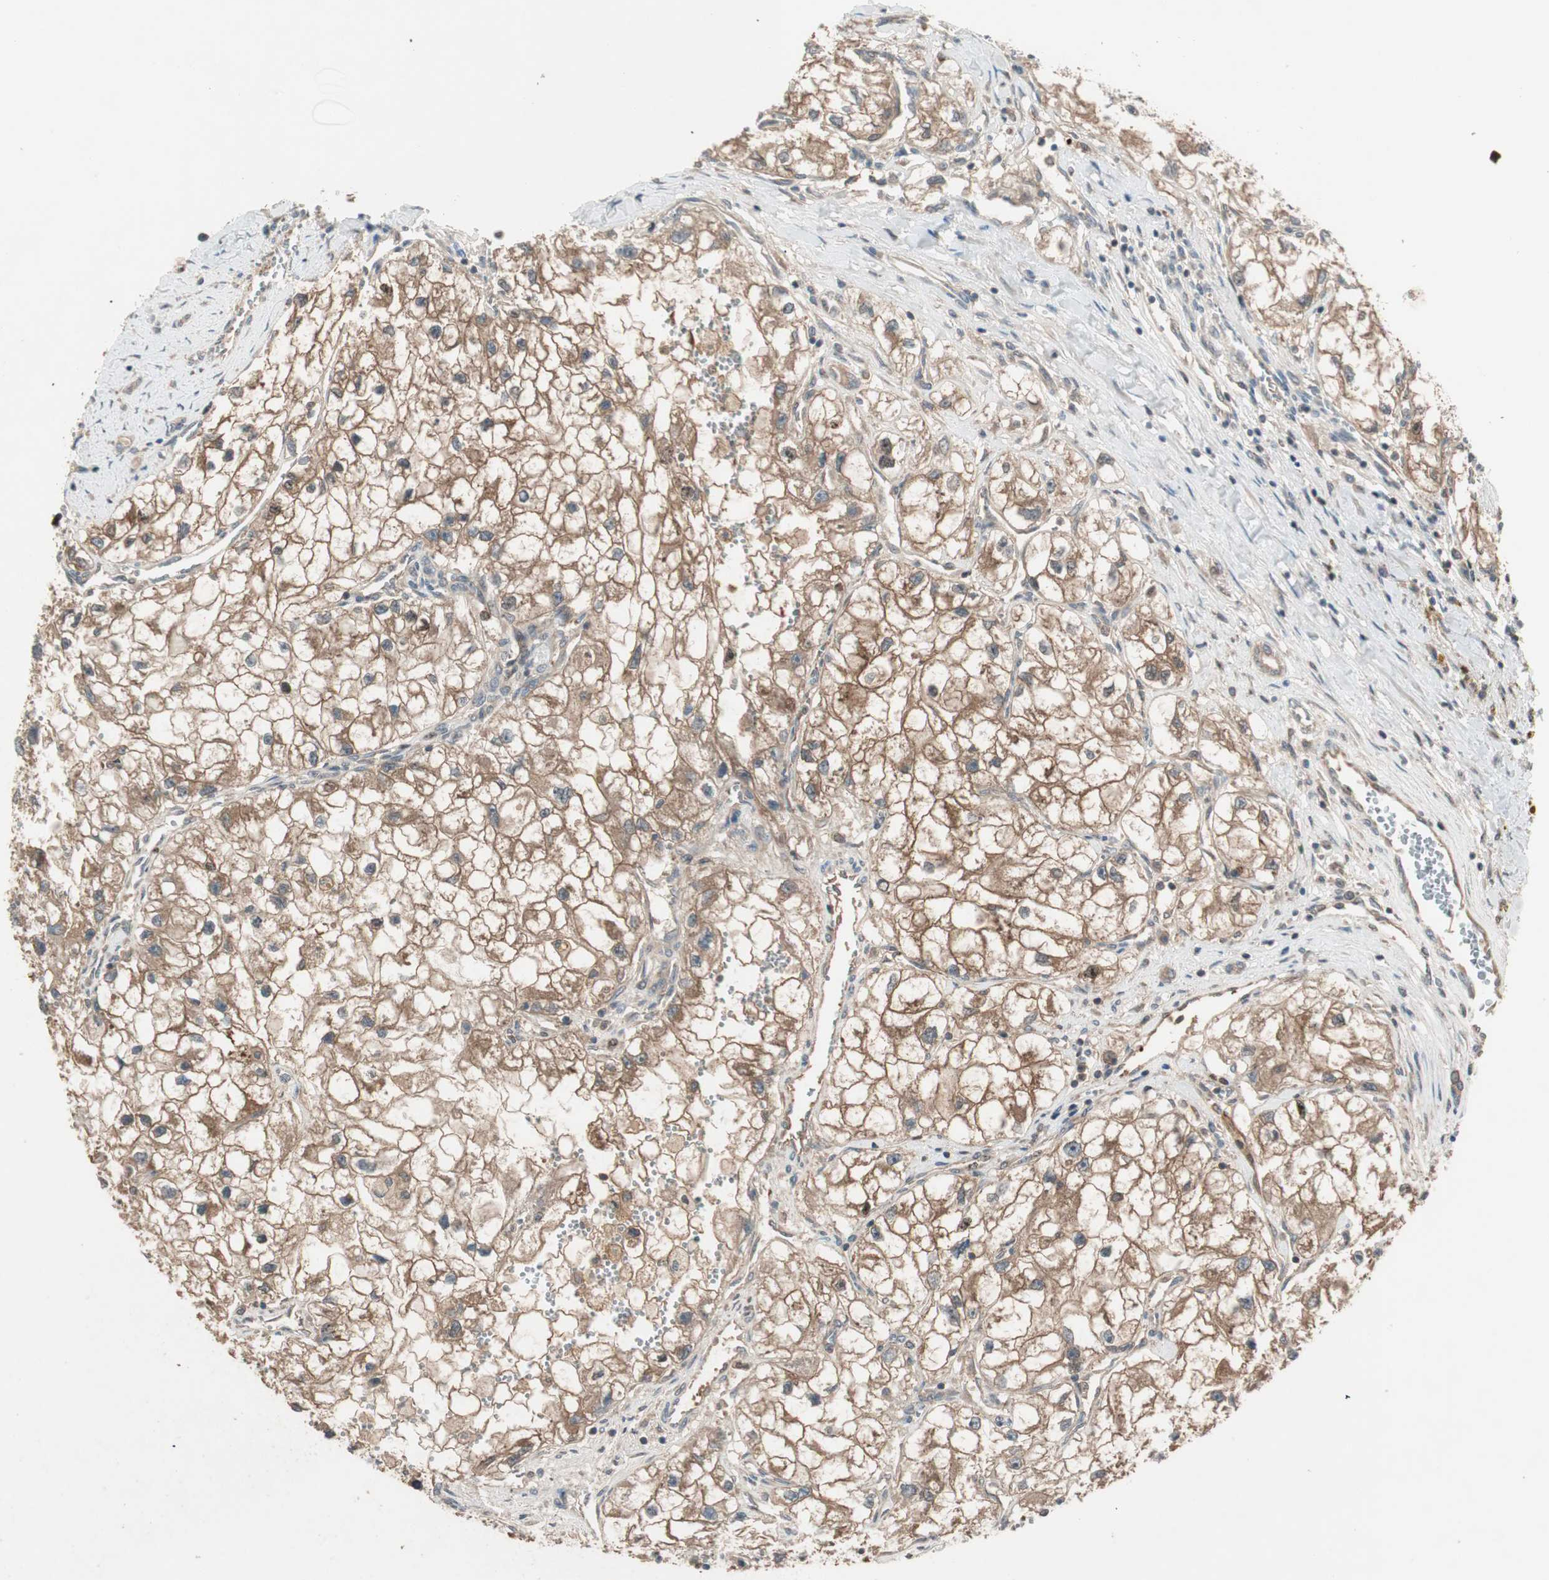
{"staining": {"intensity": "moderate", "quantity": ">75%", "location": "cytoplasmic/membranous"}, "tissue": "renal cancer", "cell_type": "Tumor cells", "image_type": "cancer", "snomed": [{"axis": "morphology", "description": "Adenocarcinoma, NOS"}, {"axis": "topography", "description": "Kidney"}], "caption": "This photomicrograph demonstrates renal cancer (adenocarcinoma) stained with immunohistochemistry (IHC) to label a protein in brown. The cytoplasmic/membranous of tumor cells show moderate positivity for the protein. Nuclei are counter-stained blue.", "gene": "ATP6AP2", "patient": {"sex": "female", "age": 70}}